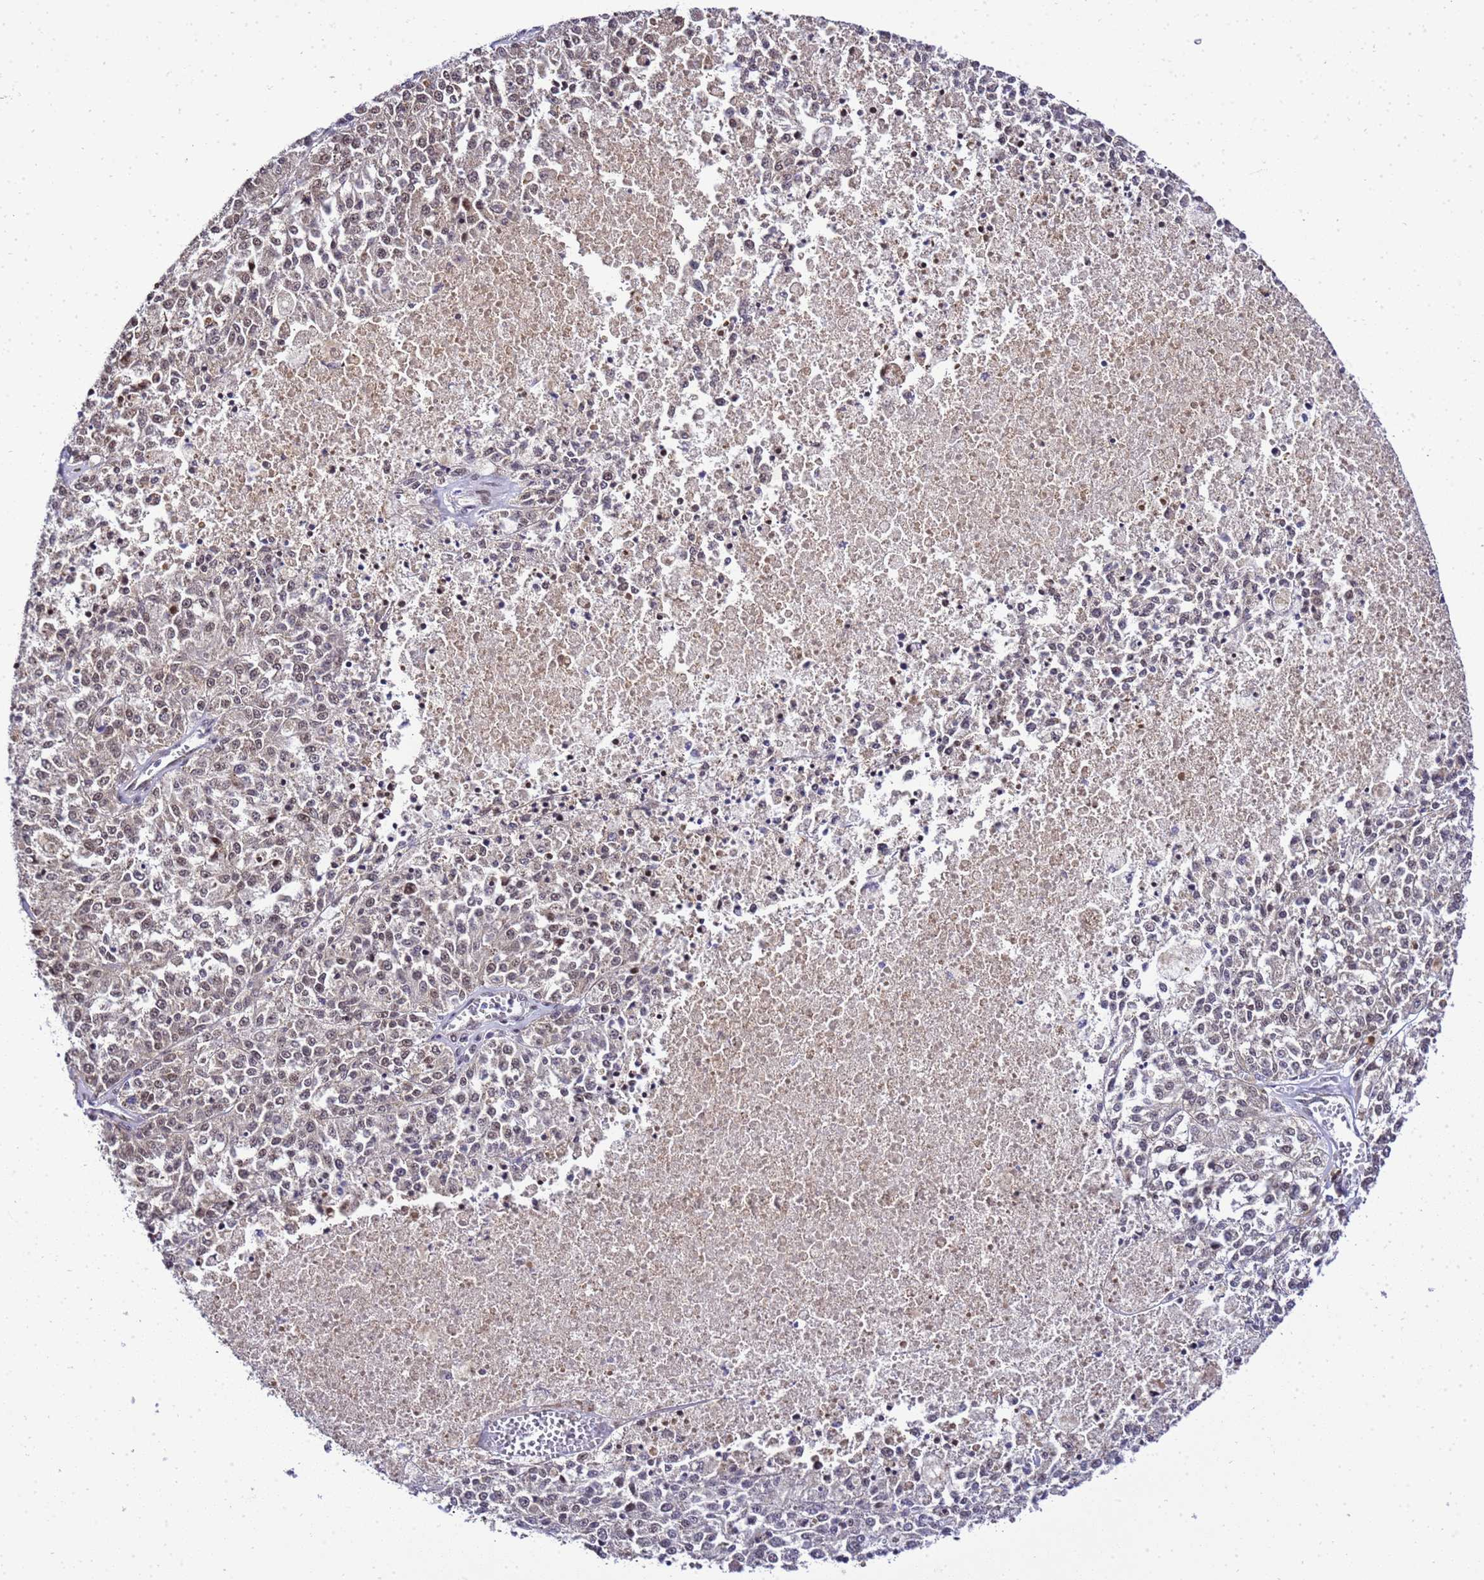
{"staining": {"intensity": "weak", "quantity": "<25%", "location": "nuclear"}, "tissue": "melanoma", "cell_type": "Tumor cells", "image_type": "cancer", "snomed": [{"axis": "morphology", "description": "Malignant melanoma, NOS"}, {"axis": "topography", "description": "Skin"}], "caption": "This is an IHC image of human malignant melanoma. There is no staining in tumor cells.", "gene": "SMN1", "patient": {"sex": "female", "age": 64}}